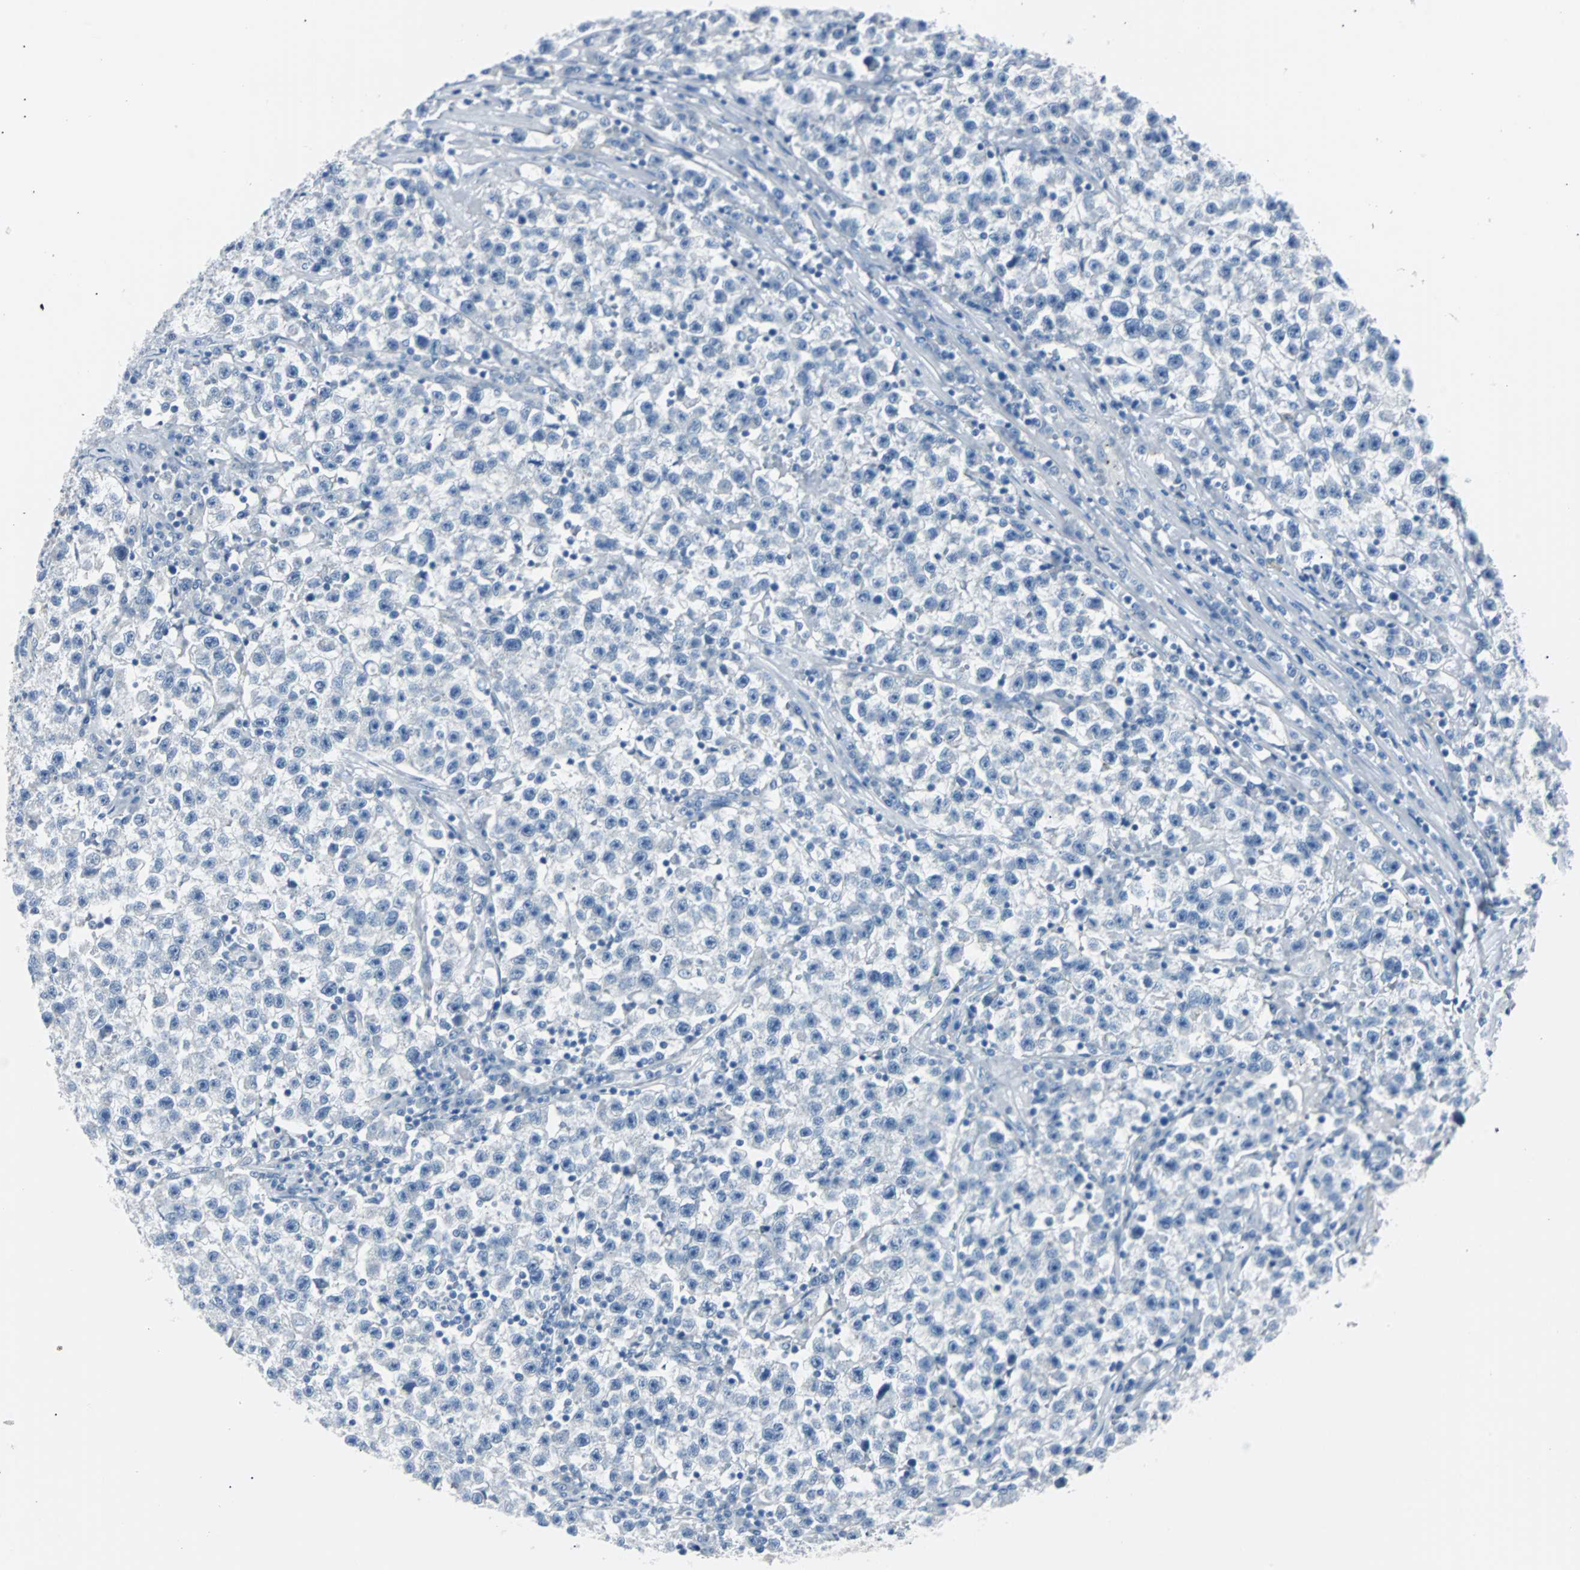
{"staining": {"intensity": "negative", "quantity": "none", "location": "none"}, "tissue": "testis cancer", "cell_type": "Tumor cells", "image_type": "cancer", "snomed": [{"axis": "morphology", "description": "Seminoma, NOS"}, {"axis": "topography", "description": "Testis"}], "caption": "Immunohistochemistry (IHC) of testis cancer shows no expression in tumor cells.", "gene": "RASA1", "patient": {"sex": "male", "age": 22}}